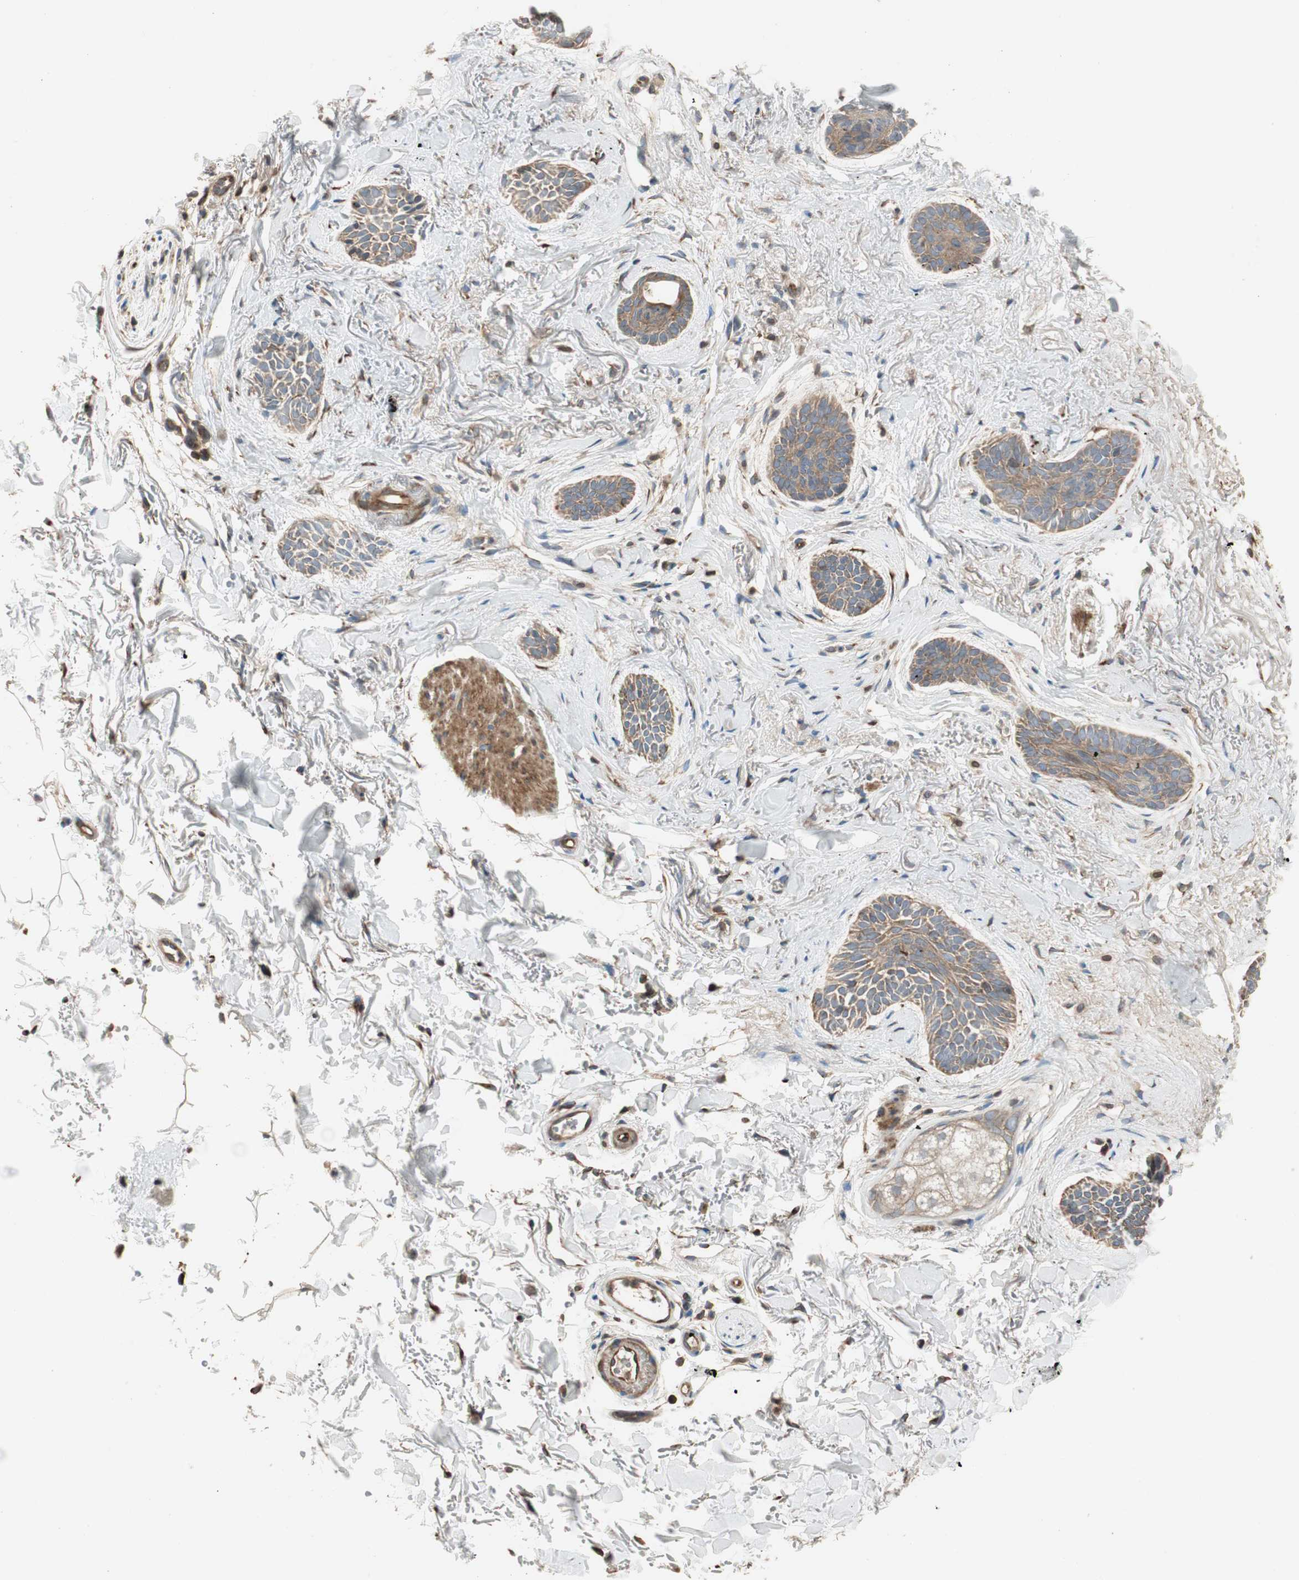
{"staining": {"intensity": "moderate", "quantity": ">75%", "location": "cytoplasmic/membranous"}, "tissue": "skin cancer", "cell_type": "Tumor cells", "image_type": "cancer", "snomed": [{"axis": "morphology", "description": "Basal cell carcinoma"}, {"axis": "topography", "description": "Skin"}], "caption": "High-power microscopy captured an immunohistochemistry micrograph of skin cancer, revealing moderate cytoplasmic/membranous positivity in about >75% of tumor cells.", "gene": "PRKG1", "patient": {"sex": "female", "age": 84}}